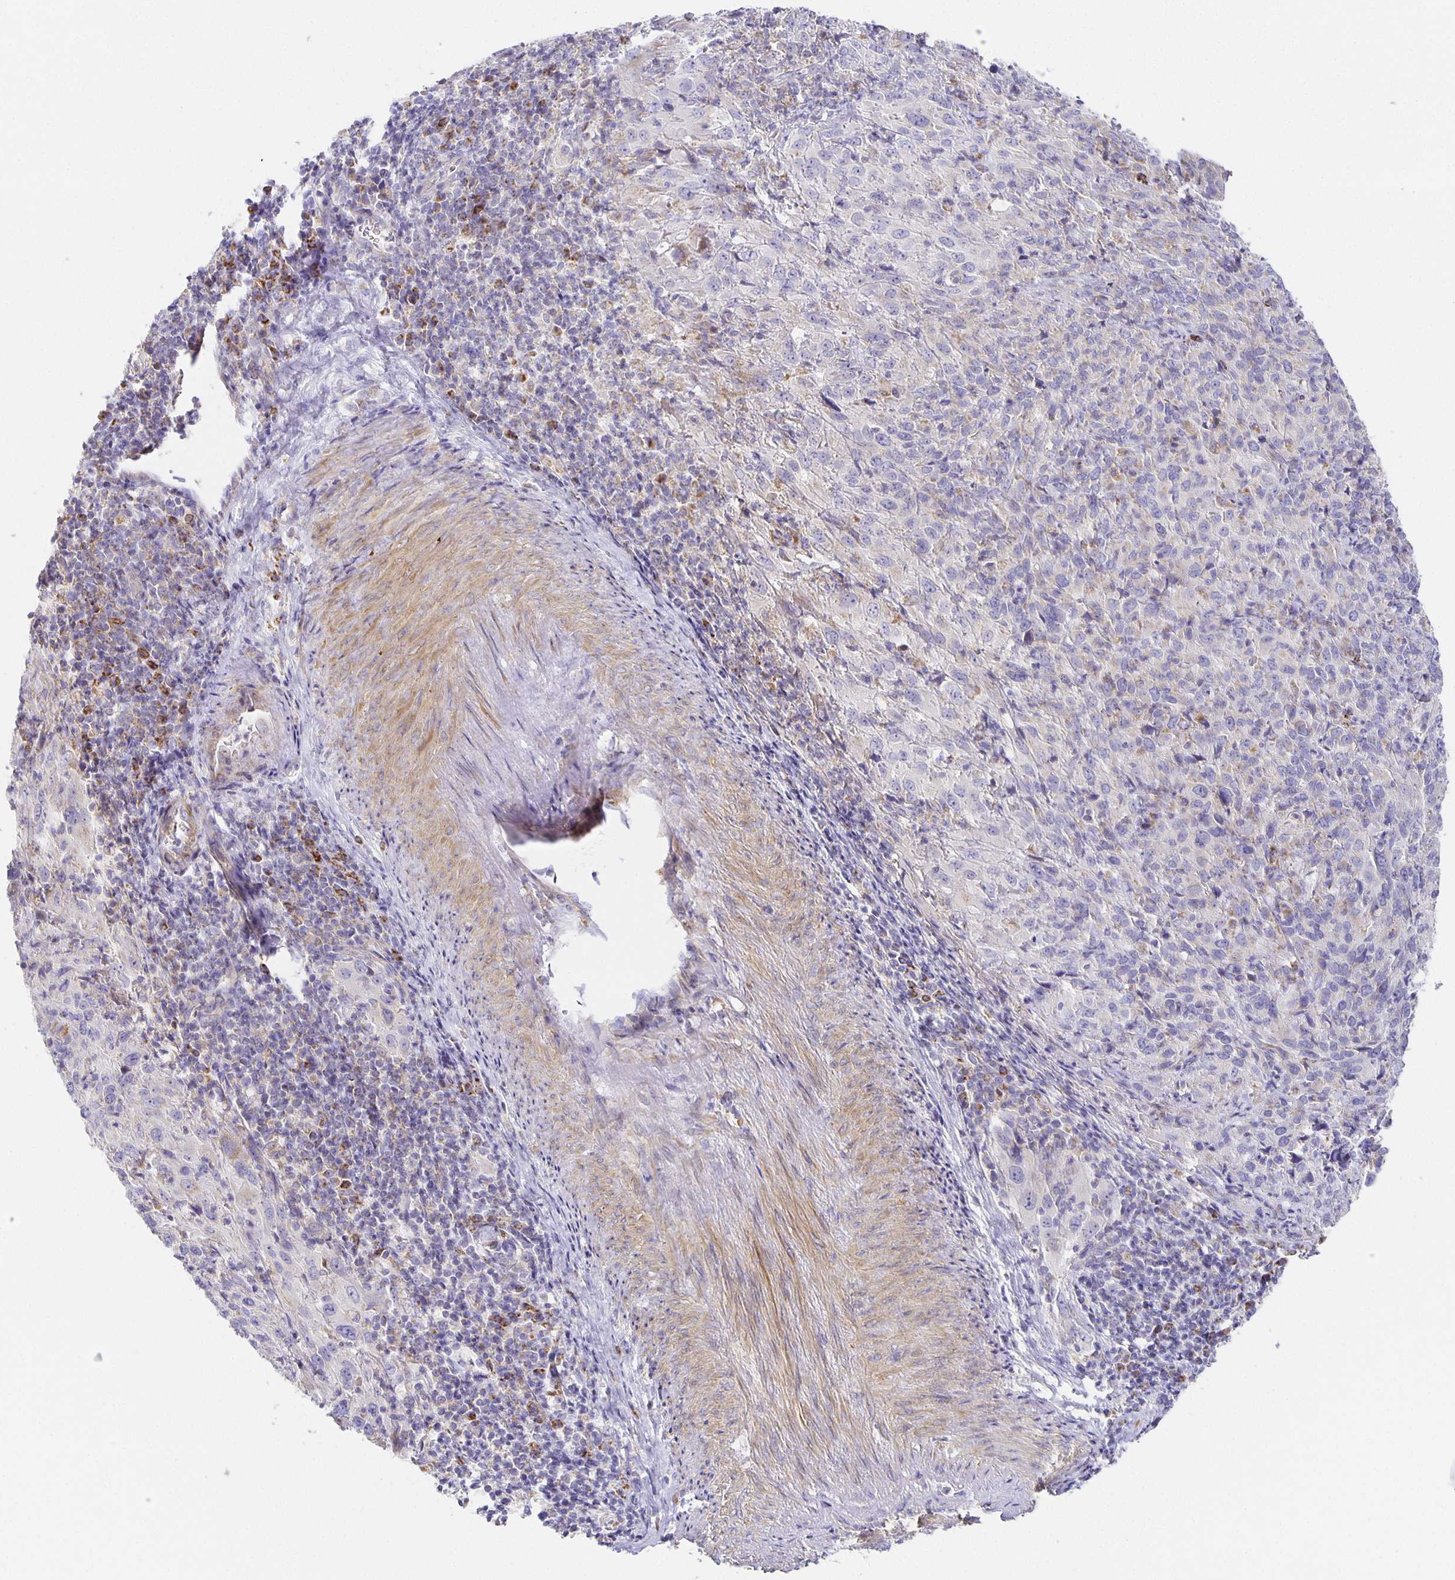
{"staining": {"intensity": "negative", "quantity": "none", "location": "none"}, "tissue": "cervical cancer", "cell_type": "Tumor cells", "image_type": "cancer", "snomed": [{"axis": "morphology", "description": "Squamous cell carcinoma, NOS"}, {"axis": "topography", "description": "Cervix"}], "caption": "This is a photomicrograph of IHC staining of squamous cell carcinoma (cervical), which shows no staining in tumor cells.", "gene": "FLRT3", "patient": {"sex": "female", "age": 51}}